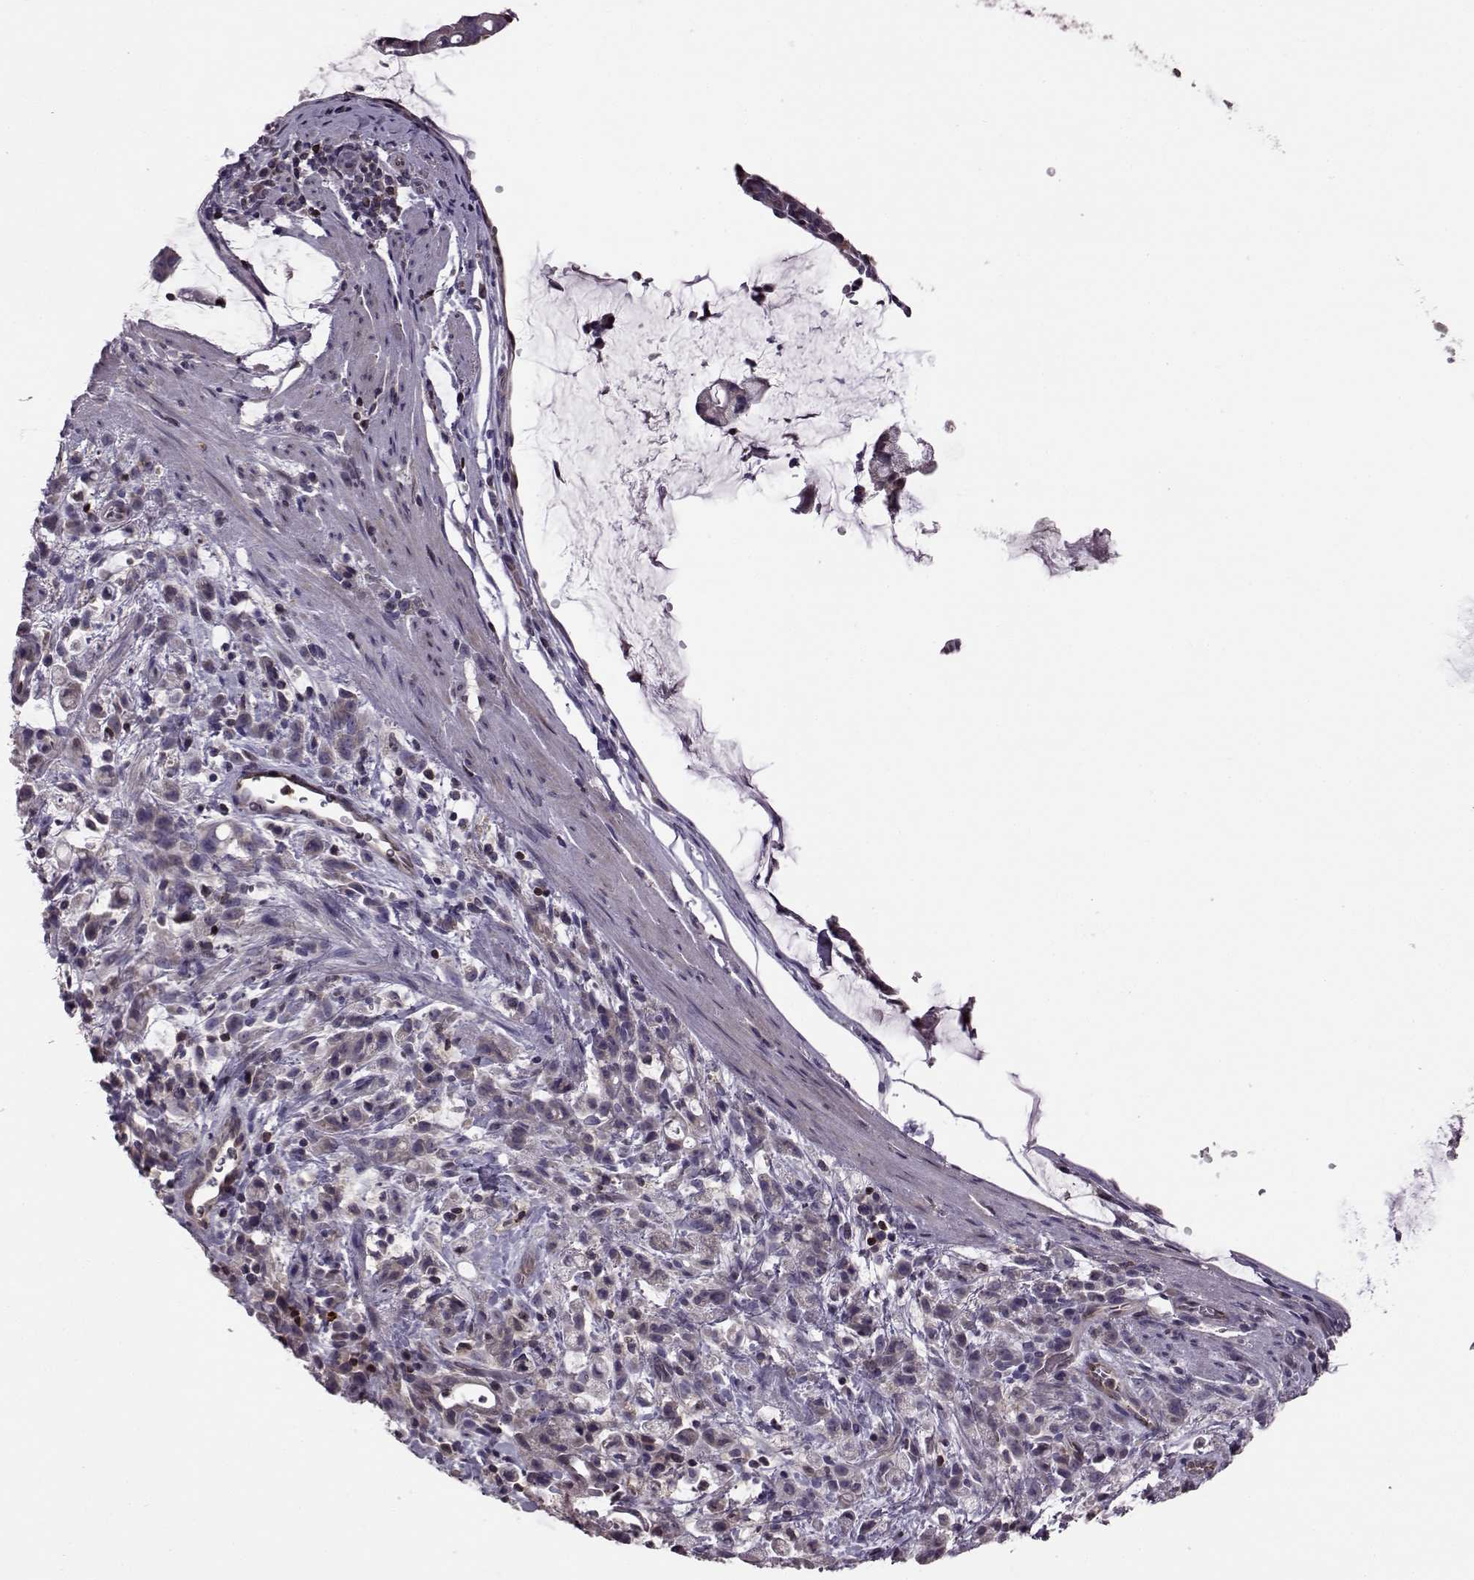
{"staining": {"intensity": "negative", "quantity": "none", "location": "none"}, "tissue": "stomach cancer", "cell_type": "Tumor cells", "image_type": "cancer", "snomed": [{"axis": "morphology", "description": "Adenocarcinoma, NOS"}, {"axis": "topography", "description": "Stomach"}], "caption": "Tumor cells show no significant protein expression in stomach cancer (adenocarcinoma).", "gene": "CDC42SE1", "patient": {"sex": "female", "age": 60}}